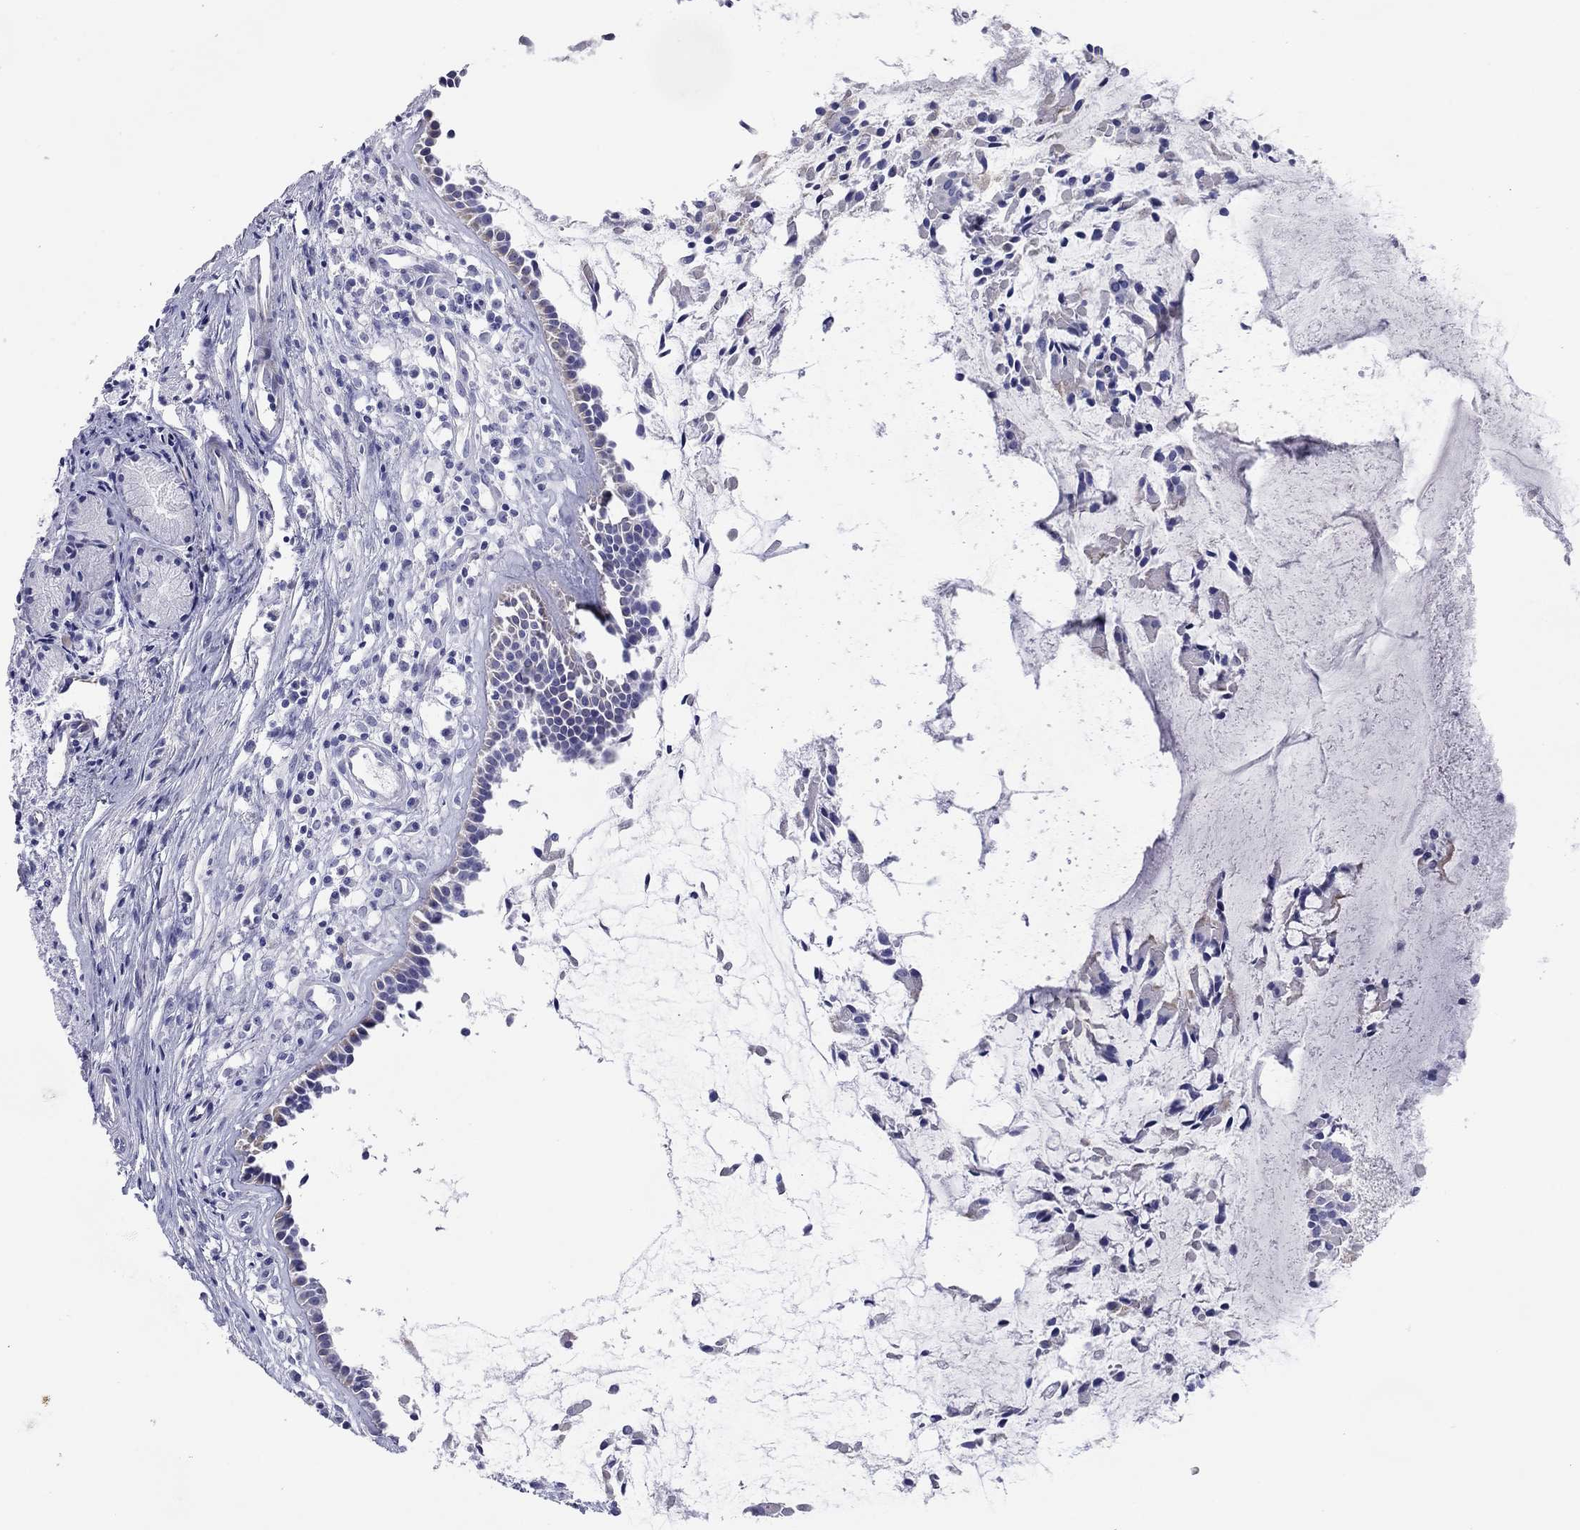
{"staining": {"intensity": "strong", "quantity": "<25%", "location": "cytoplasmic/membranous"}, "tissue": "nasopharynx", "cell_type": "Respiratory epithelial cells", "image_type": "normal", "snomed": [{"axis": "morphology", "description": "Normal tissue, NOS"}, {"axis": "topography", "description": "Nasopharynx"}], "caption": "Immunohistochemical staining of benign nasopharynx demonstrates <25% levels of strong cytoplasmic/membranous protein expression in approximately <25% of respiratory epithelial cells. Nuclei are stained in blue.", "gene": "CMYA5", "patient": {"sex": "female", "age": 47}}